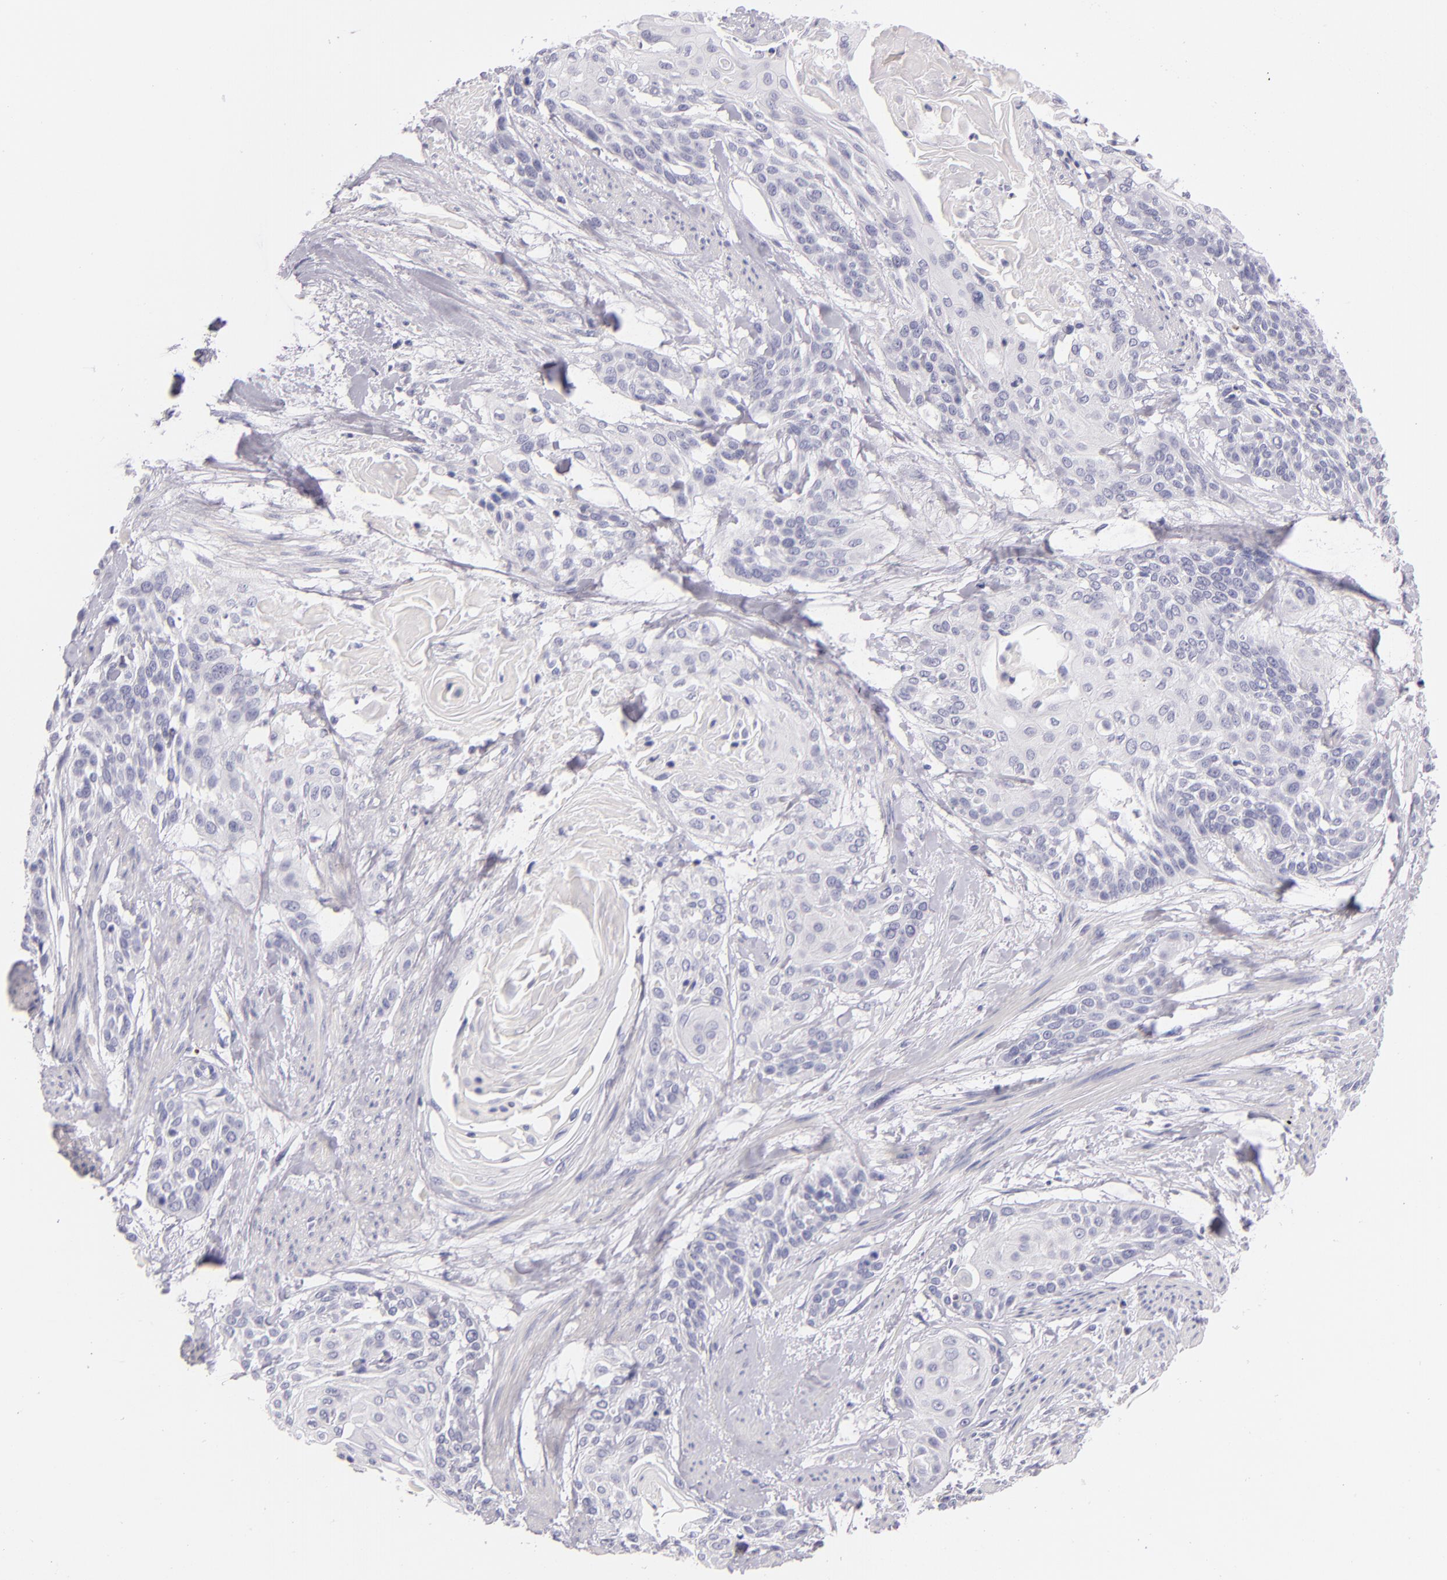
{"staining": {"intensity": "negative", "quantity": "none", "location": "none"}, "tissue": "cervical cancer", "cell_type": "Tumor cells", "image_type": "cancer", "snomed": [{"axis": "morphology", "description": "Squamous cell carcinoma, NOS"}, {"axis": "topography", "description": "Cervix"}], "caption": "Cervical squamous cell carcinoma was stained to show a protein in brown. There is no significant positivity in tumor cells.", "gene": "CD48", "patient": {"sex": "female", "age": 57}}